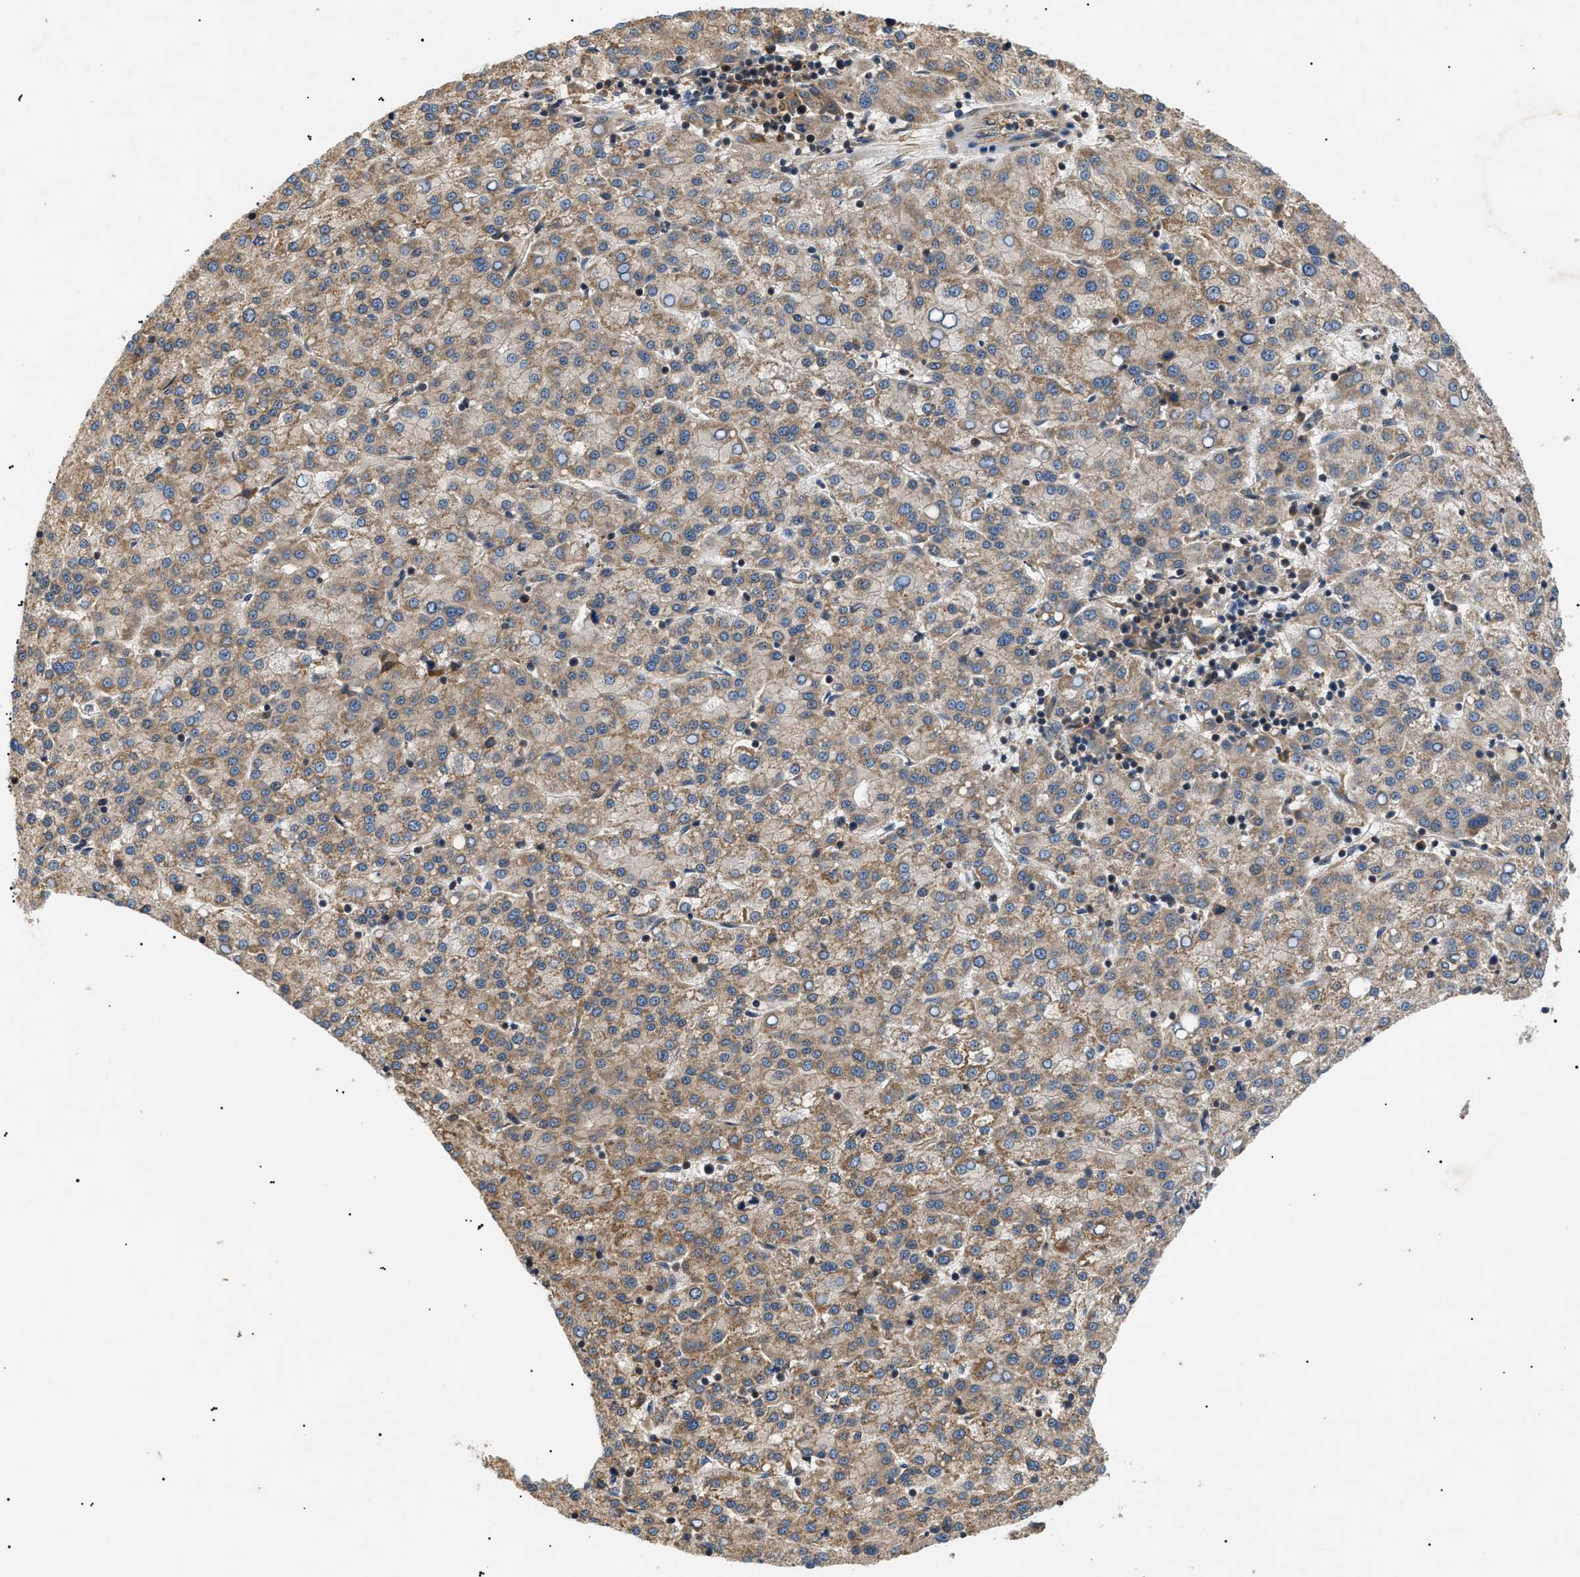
{"staining": {"intensity": "moderate", "quantity": ">75%", "location": "cytoplasmic/membranous"}, "tissue": "liver cancer", "cell_type": "Tumor cells", "image_type": "cancer", "snomed": [{"axis": "morphology", "description": "Carcinoma, Hepatocellular, NOS"}, {"axis": "topography", "description": "Liver"}], "caption": "Immunohistochemistry image of human hepatocellular carcinoma (liver) stained for a protein (brown), which demonstrates medium levels of moderate cytoplasmic/membranous positivity in approximately >75% of tumor cells.", "gene": "PPM1B", "patient": {"sex": "female", "age": 58}}